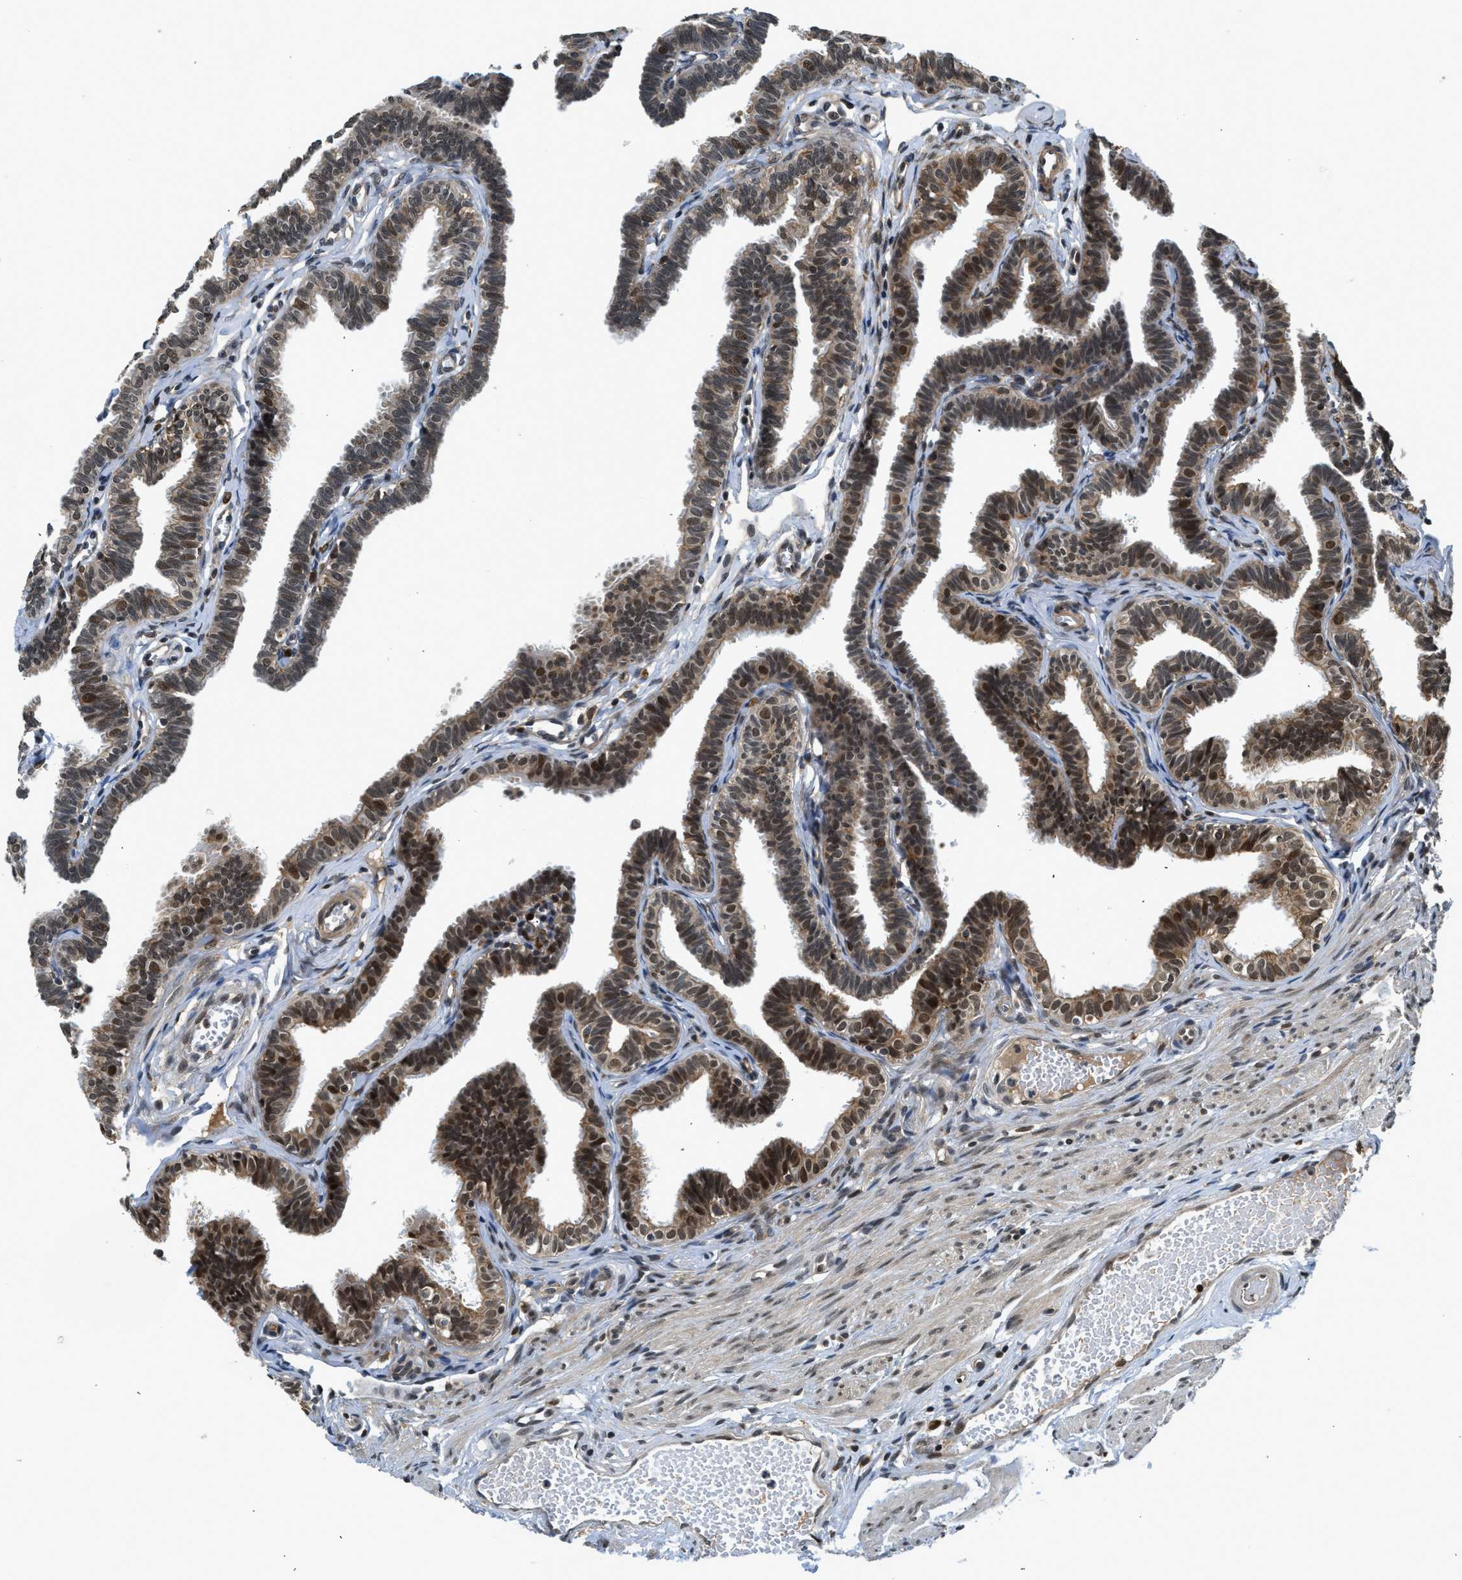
{"staining": {"intensity": "moderate", "quantity": ">75%", "location": "nuclear"}, "tissue": "fallopian tube", "cell_type": "Glandular cells", "image_type": "normal", "snomed": [{"axis": "morphology", "description": "Normal tissue, NOS"}, {"axis": "topography", "description": "Fallopian tube"}, {"axis": "topography", "description": "Ovary"}], "caption": "The micrograph demonstrates a brown stain indicating the presence of a protein in the nuclear of glandular cells in fallopian tube. (DAB = brown stain, brightfield microscopy at high magnification).", "gene": "RETREG3", "patient": {"sex": "female", "age": 23}}